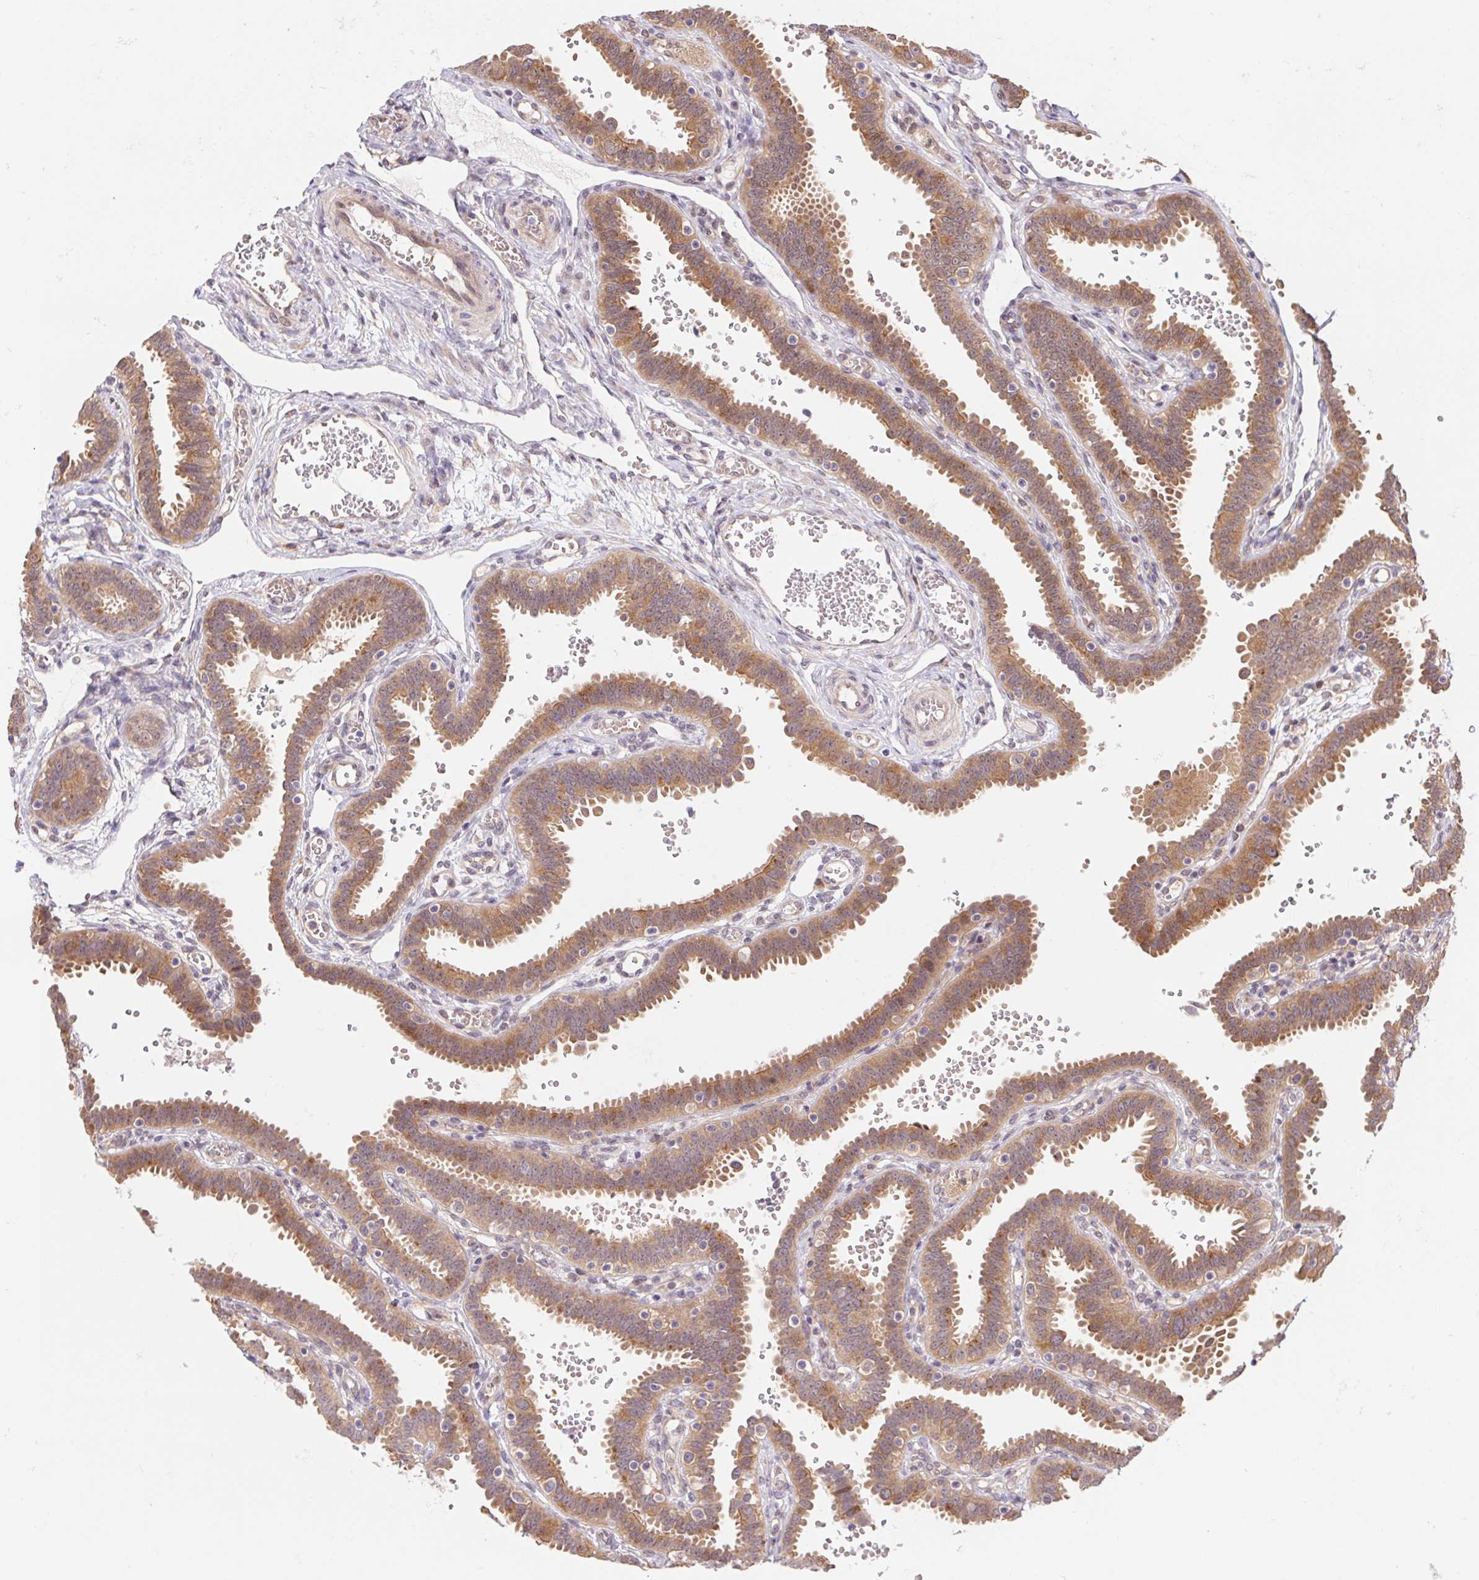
{"staining": {"intensity": "weak", "quantity": ">75%", "location": "cytoplasmic/membranous"}, "tissue": "fallopian tube", "cell_type": "Glandular cells", "image_type": "normal", "snomed": [{"axis": "morphology", "description": "Normal tissue, NOS"}, {"axis": "topography", "description": "Fallopian tube"}], "caption": "IHC (DAB) staining of unremarkable fallopian tube shows weak cytoplasmic/membranous protein staining in about >75% of glandular cells. (IHC, brightfield microscopy, high magnification).", "gene": "RRM1", "patient": {"sex": "female", "age": 37}}